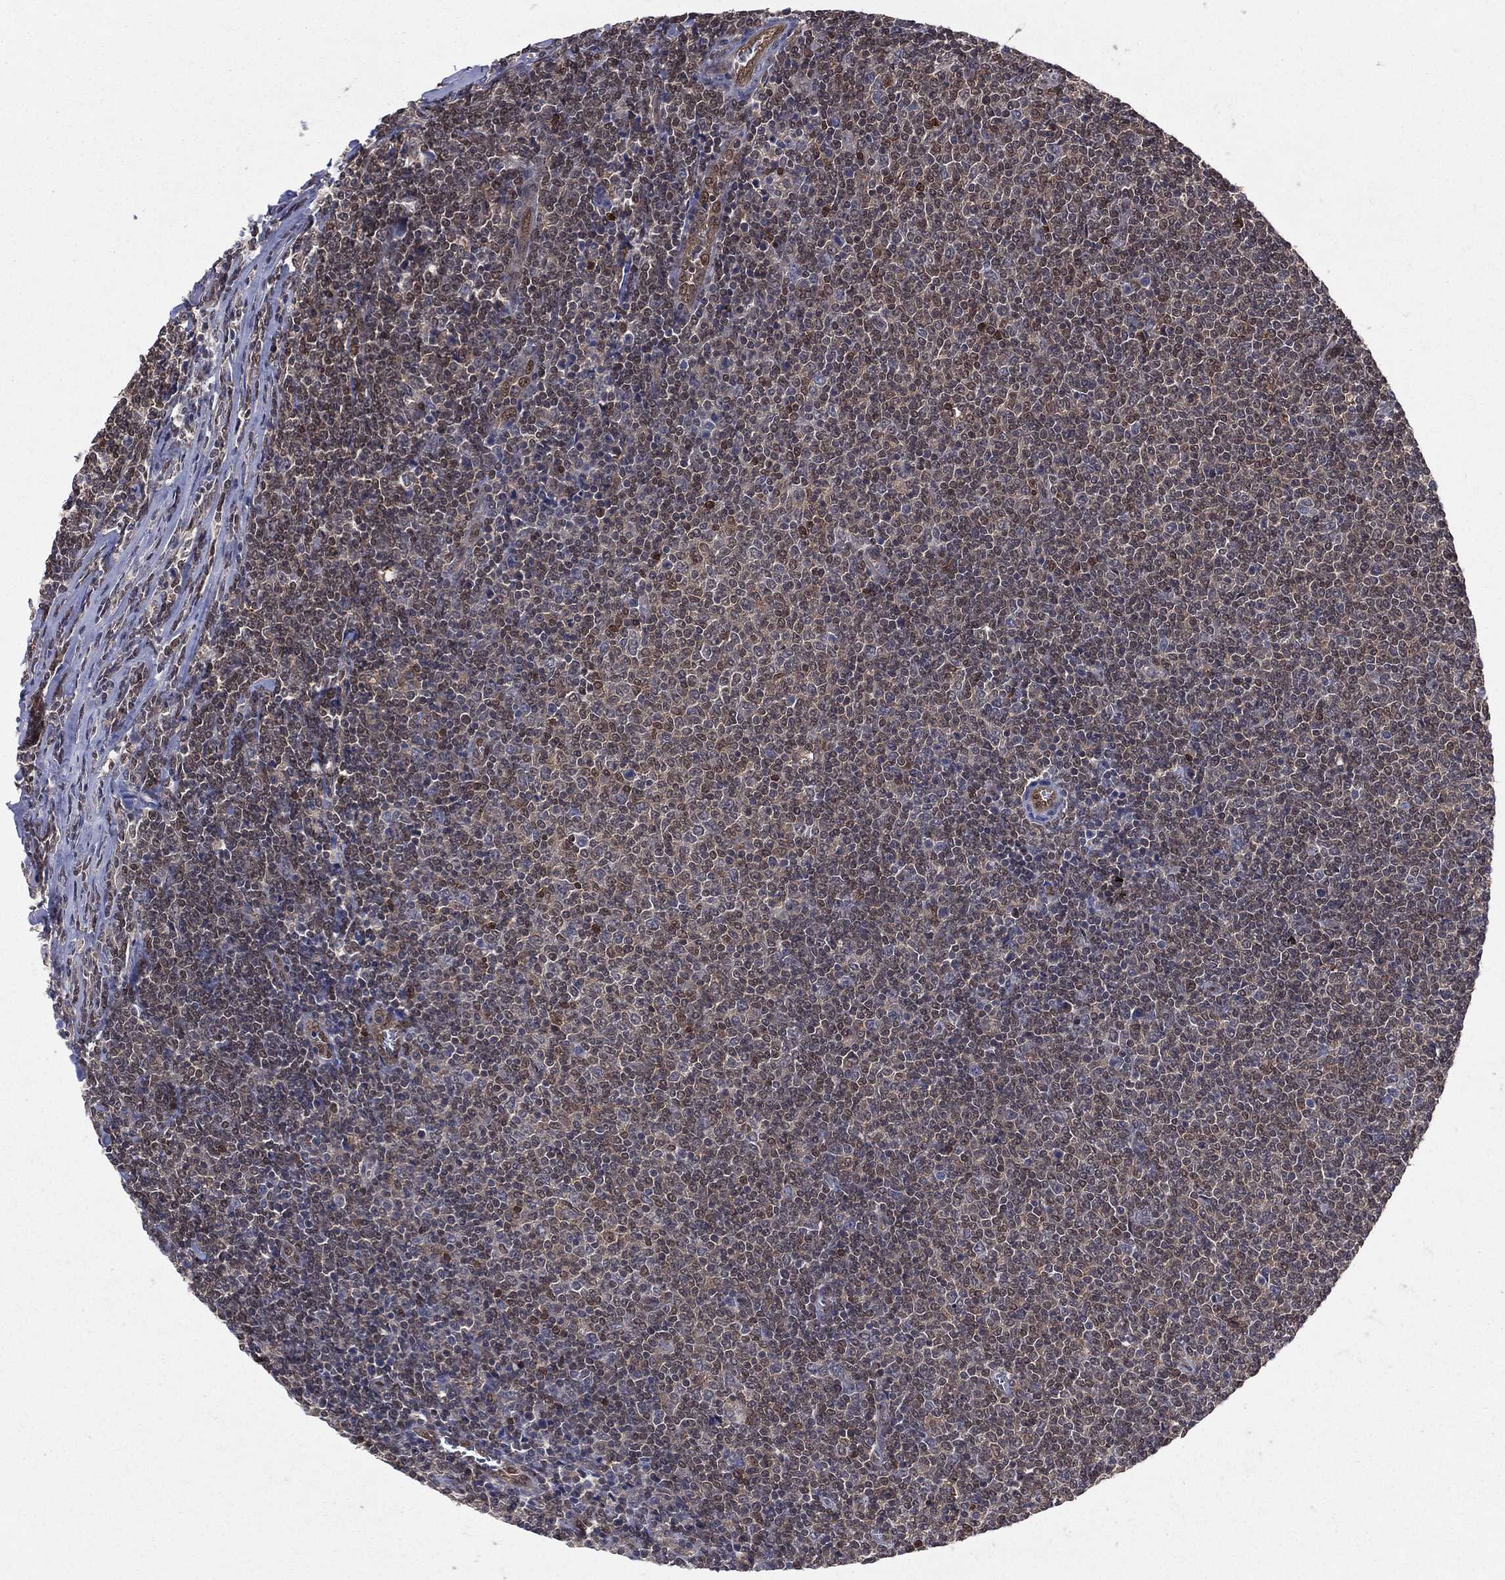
{"staining": {"intensity": "moderate", "quantity": "<25%", "location": "nuclear"}, "tissue": "lymphoma", "cell_type": "Tumor cells", "image_type": "cancer", "snomed": [{"axis": "morphology", "description": "Malignant lymphoma, non-Hodgkin's type, Low grade"}, {"axis": "topography", "description": "Lymph node"}], "caption": "Lymphoma stained with immunohistochemistry (IHC) displays moderate nuclear expression in about <25% of tumor cells. The protein is shown in brown color, while the nuclei are stained blue.", "gene": "GMPR2", "patient": {"sex": "male", "age": 52}}